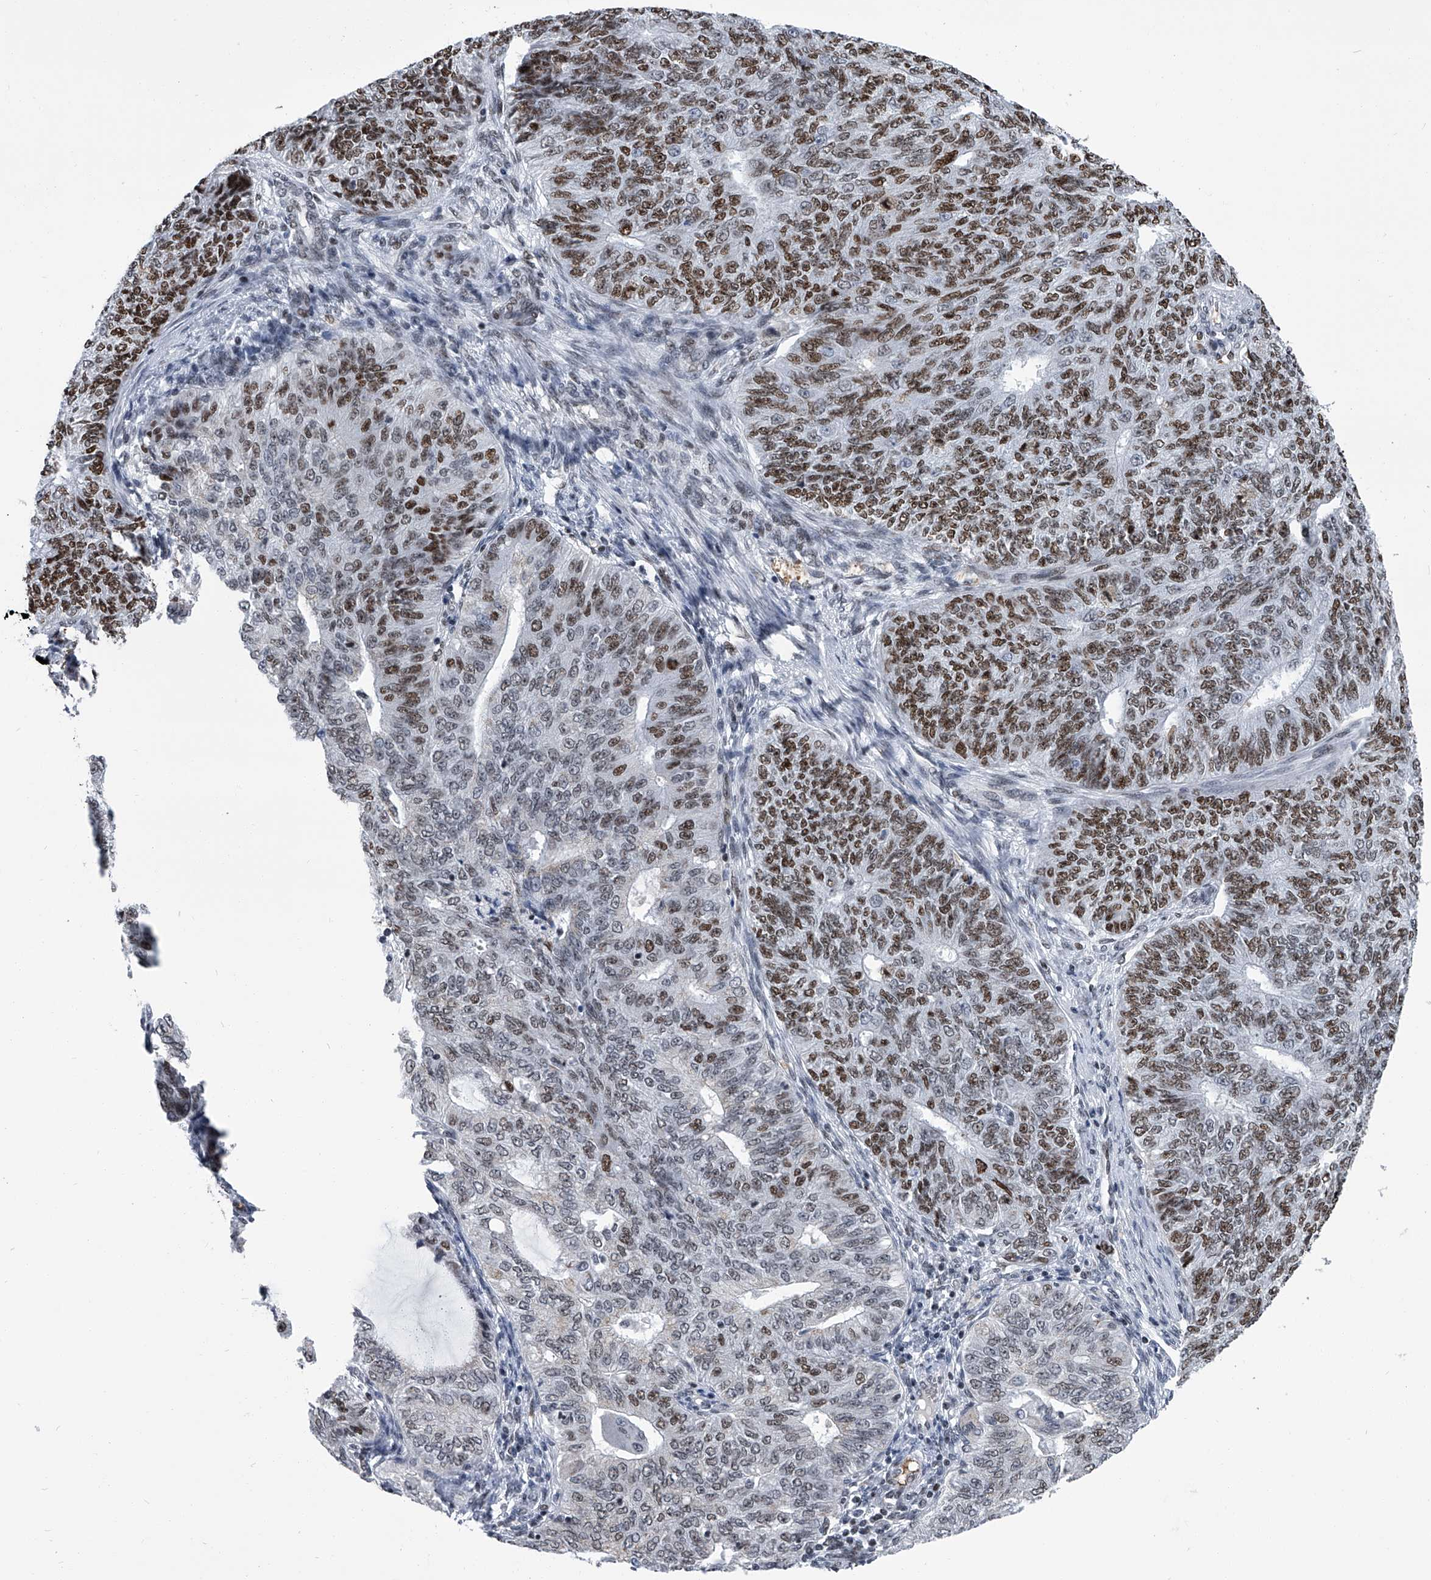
{"staining": {"intensity": "moderate", "quantity": ">75%", "location": "nuclear"}, "tissue": "endometrial cancer", "cell_type": "Tumor cells", "image_type": "cancer", "snomed": [{"axis": "morphology", "description": "Adenocarcinoma, NOS"}, {"axis": "topography", "description": "Endometrium"}], "caption": "Endometrial cancer tissue displays moderate nuclear expression in about >75% of tumor cells, visualized by immunohistochemistry. The protein is stained brown, and the nuclei are stained in blue (DAB IHC with brightfield microscopy, high magnification).", "gene": "SIM2", "patient": {"sex": "female", "age": 32}}